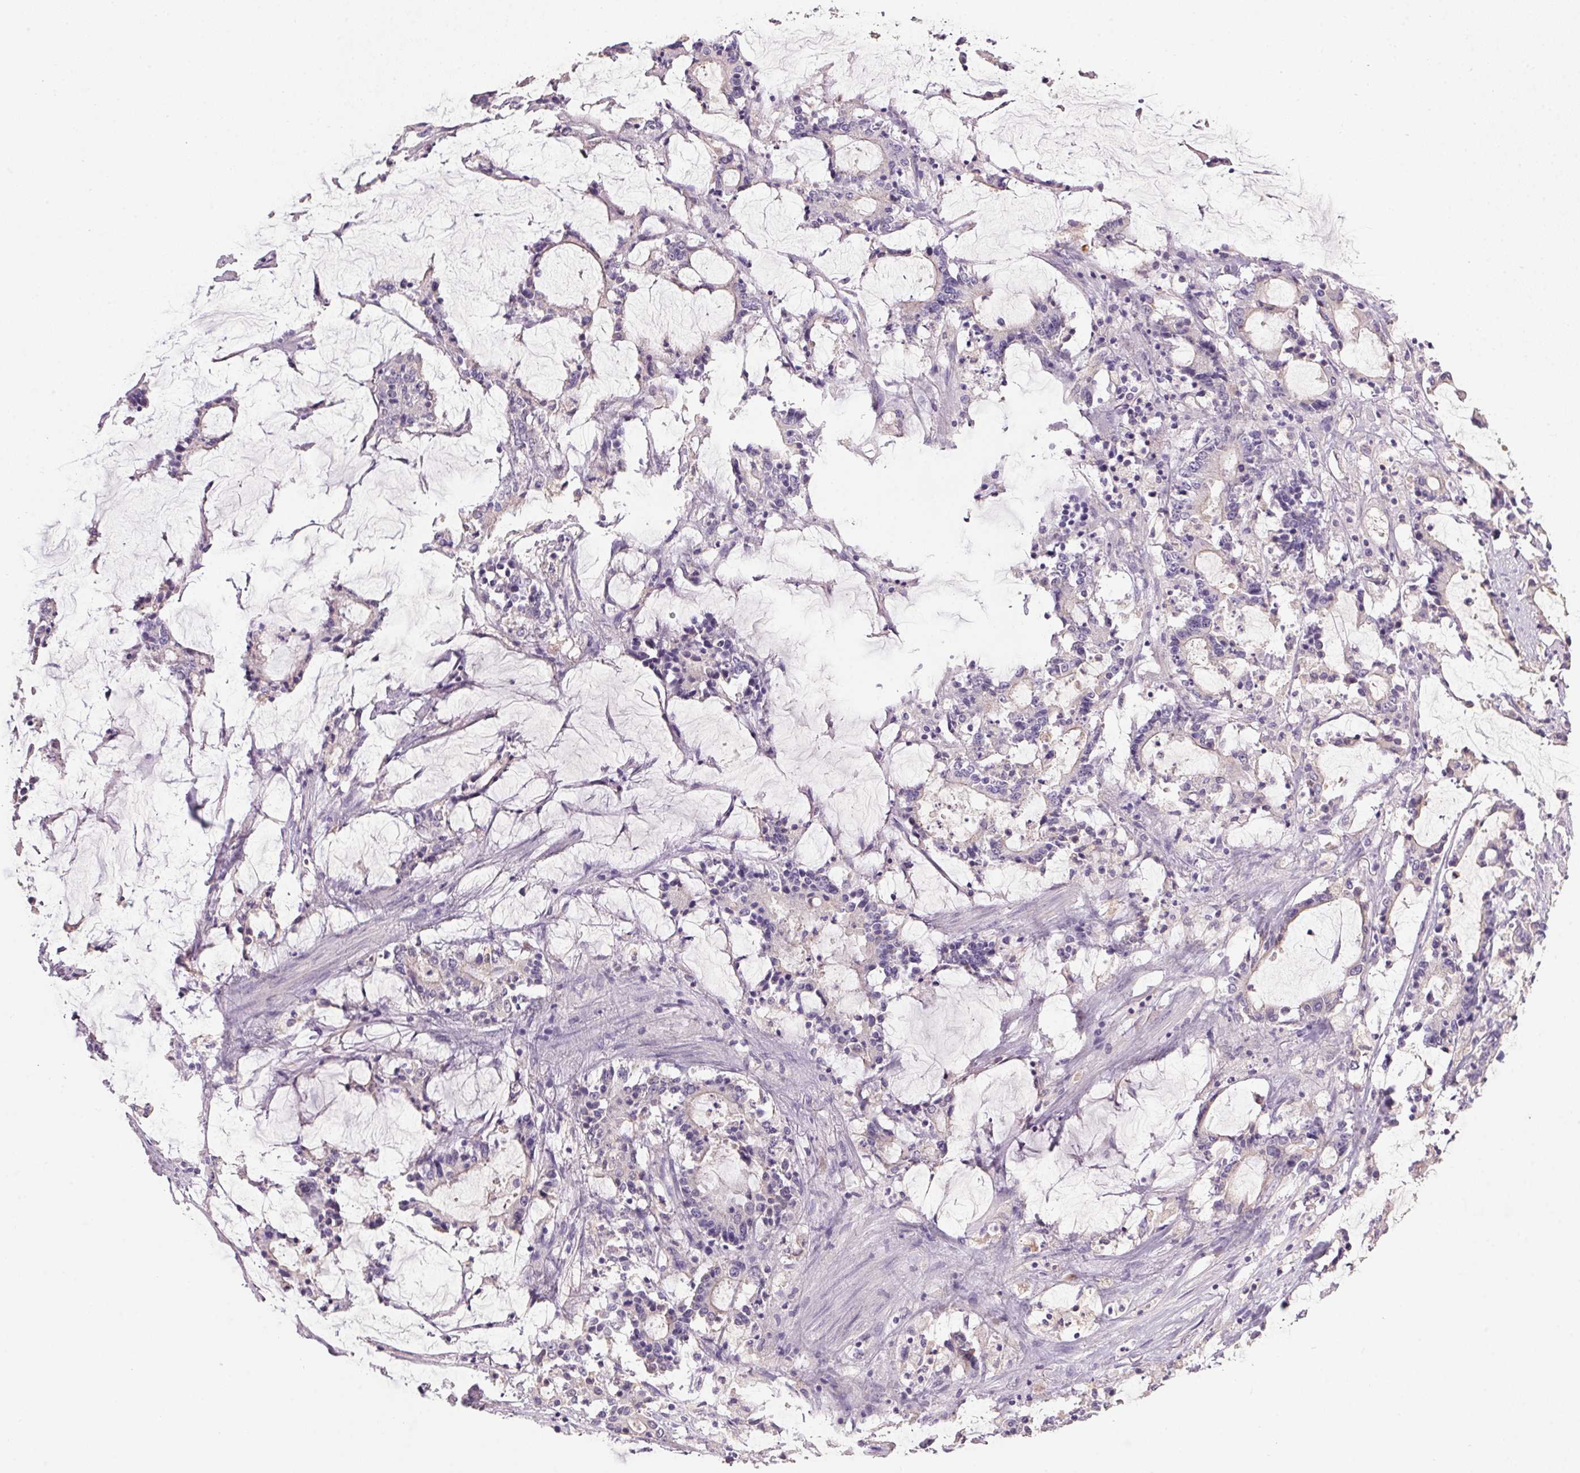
{"staining": {"intensity": "negative", "quantity": "none", "location": "none"}, "tissue": "stomach cancer", "cell_type": "Tumor cells", "image_type": "cancer", "snomed": [{"axis": "morphology", "description": "Adenocarcinoma, NOS"}, {"axis": "topography", "description": "Stomach, upper"}], "caption": "IHC of stomach cancer (adenocarcinoma) demonstrates no staining in tumor cells. Nuclei are stained in blue.", "gene": "APOC4", "patient": {"sex": "male", "age": 68}}